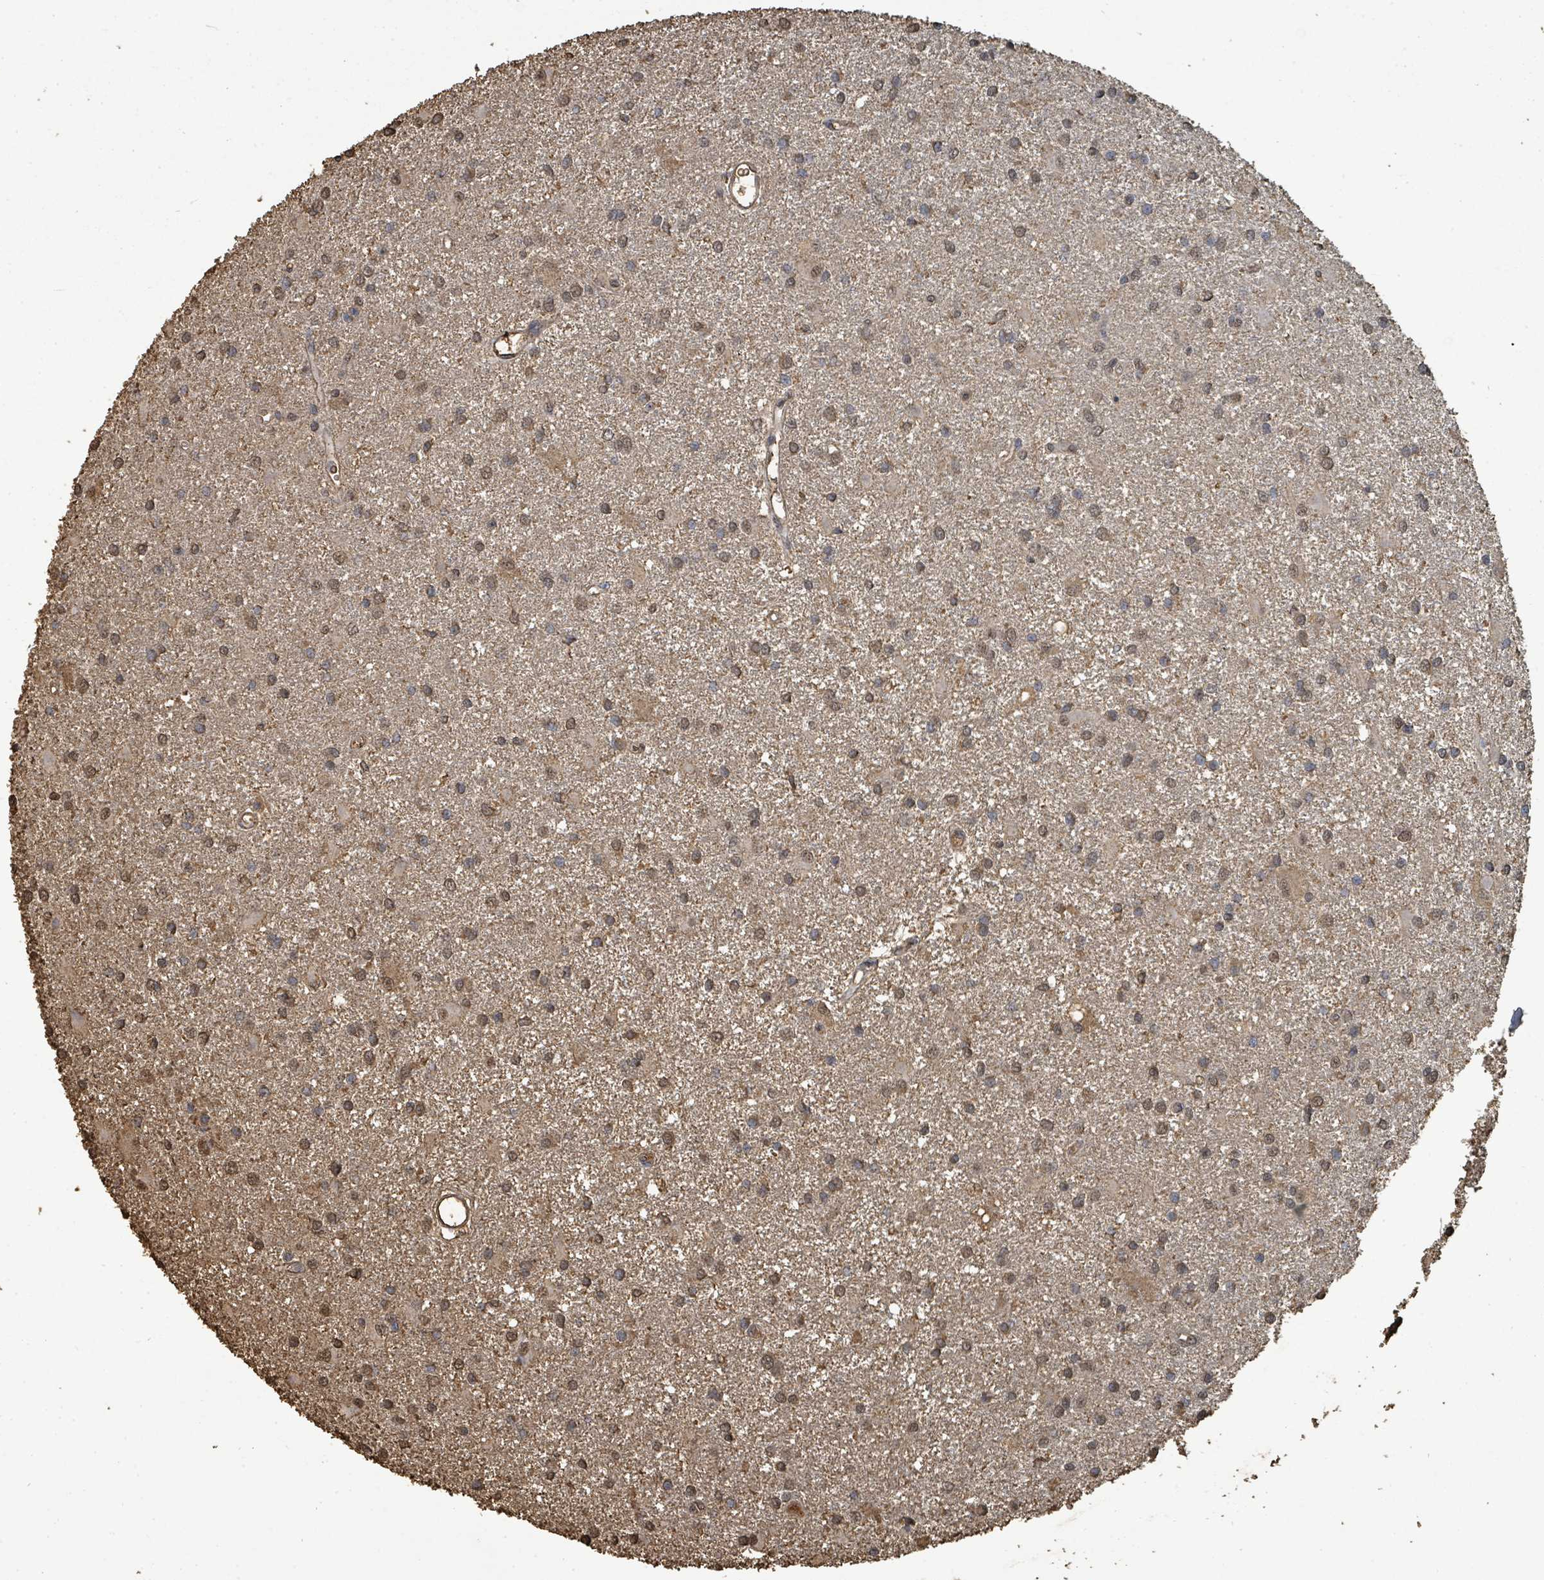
{"staining": {"intensity": "moderate", "quantity": ">75%", "location": "cytoplasmic/membranous,nuclear"}, "tissue": "glioma", "cell_type": "Tumor cells", "image_type": "cancer", "snomed": [{"axis": "morphology", "description": "Glioma, malignant, High grade"}, {"axis": "topography", "description": "Brain"}], "caption": "The immunohistochemical stain shows moderate cytoplasmic/membranous and nuclear expression in tumor cells of glioma tissue.", "gene": "C6orf52", "patient": {"sex": "female", "age": 50}}